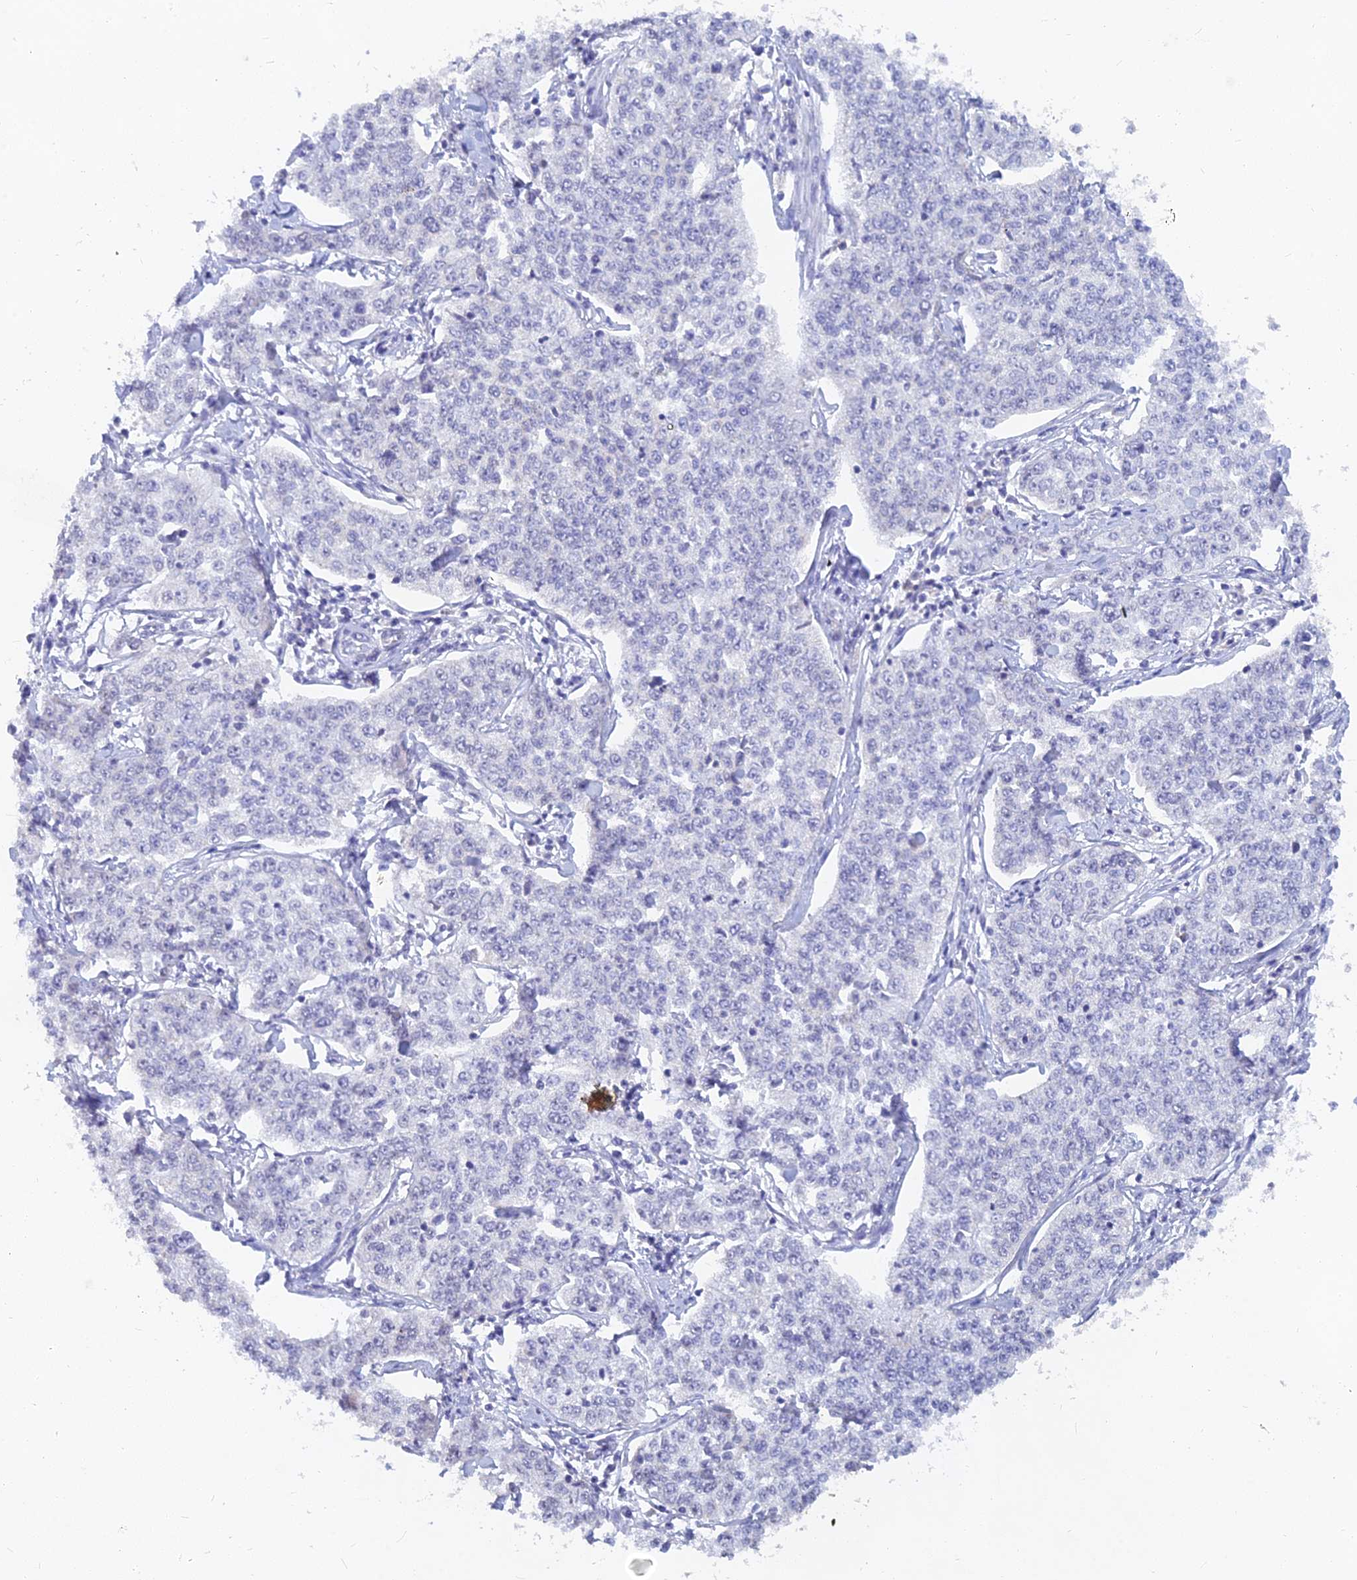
{"staining": {"intensity": "negative", "quantity": "none", "location": "none"}, "tissue": "cervical cancer", "cell_type": "Tumor cells", "image_type": "cancer", "snomed": [{"axis": "morphology", "description": "Squamous cell carcinoma, NOS"}, {"axis": "topography", "description": "Cervix"}], "caption": "This image is of squamous cell carcinoma (cervical) stained with immunohistochemistry (IHC) to label a protein in brown with the nuclei are counter-stained blue. There is no expression in tumor cells. (Brightfield microscopy of DAB (3,3'-diaminobenzidine) IHC at high magnification).", "gene": "LRIF1", "patient": {"sex": "female", "age": 35}}